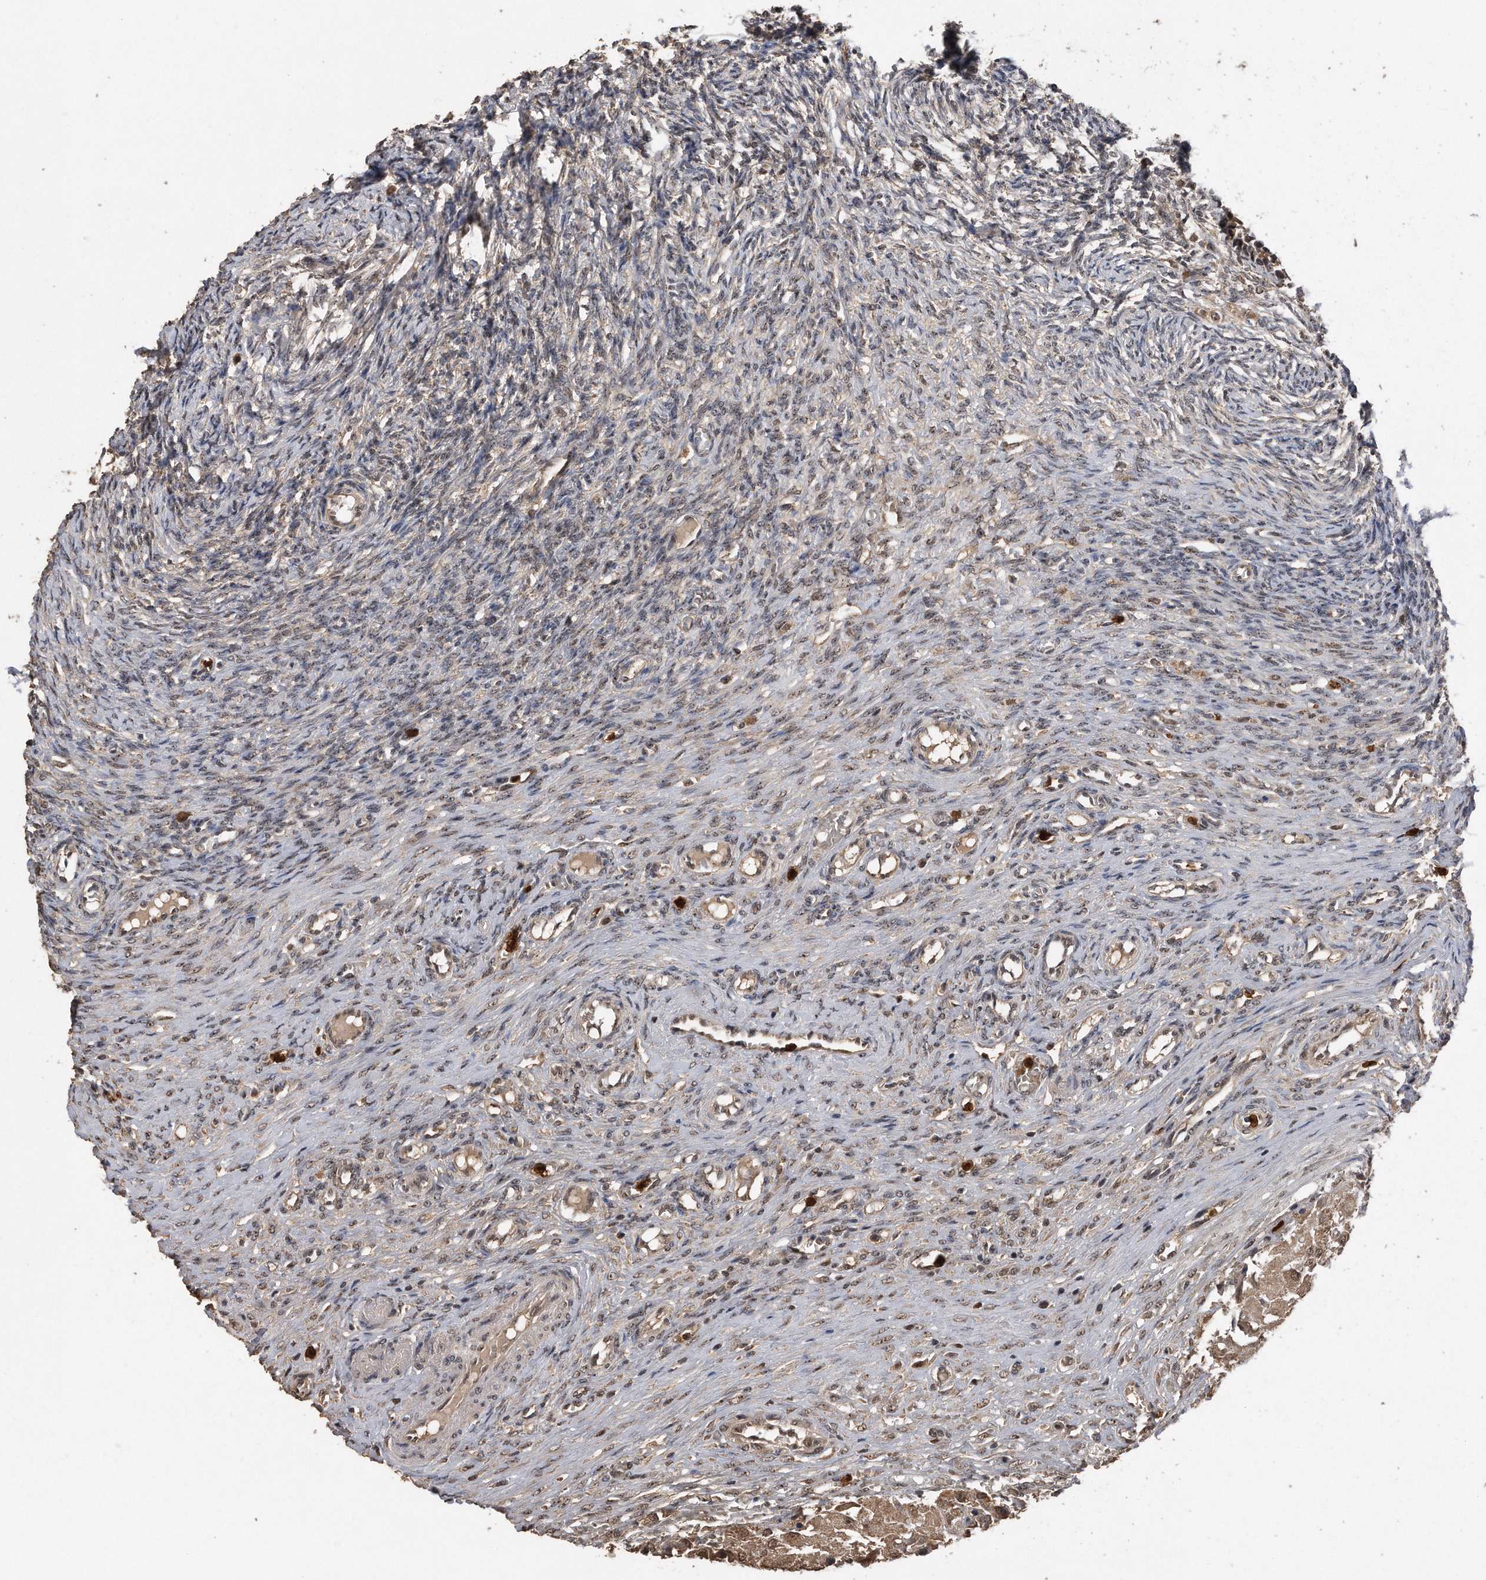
{"staining": {"intensity": "strong", "quantity": ">75%", "location": "cytoplasmic/membranous,nuclear"}, "tissue": "ovary", "cell_type": "Follicle cells", "image_type": "normal", "snomed": [{"axis": "morphology", "description": "Adenocarcinoma, NOS"}, {"axis": "topography", "description": "Endometrium"}], "caption": "This is a histology image of immunohistochemistry (IHC) staining of normal ovary, which shows strong staining in the cytoplasmic/membranous,nuclear of follicle cells.", "gene": "PELO", "patient": {"sex": "female", "age": 32}}